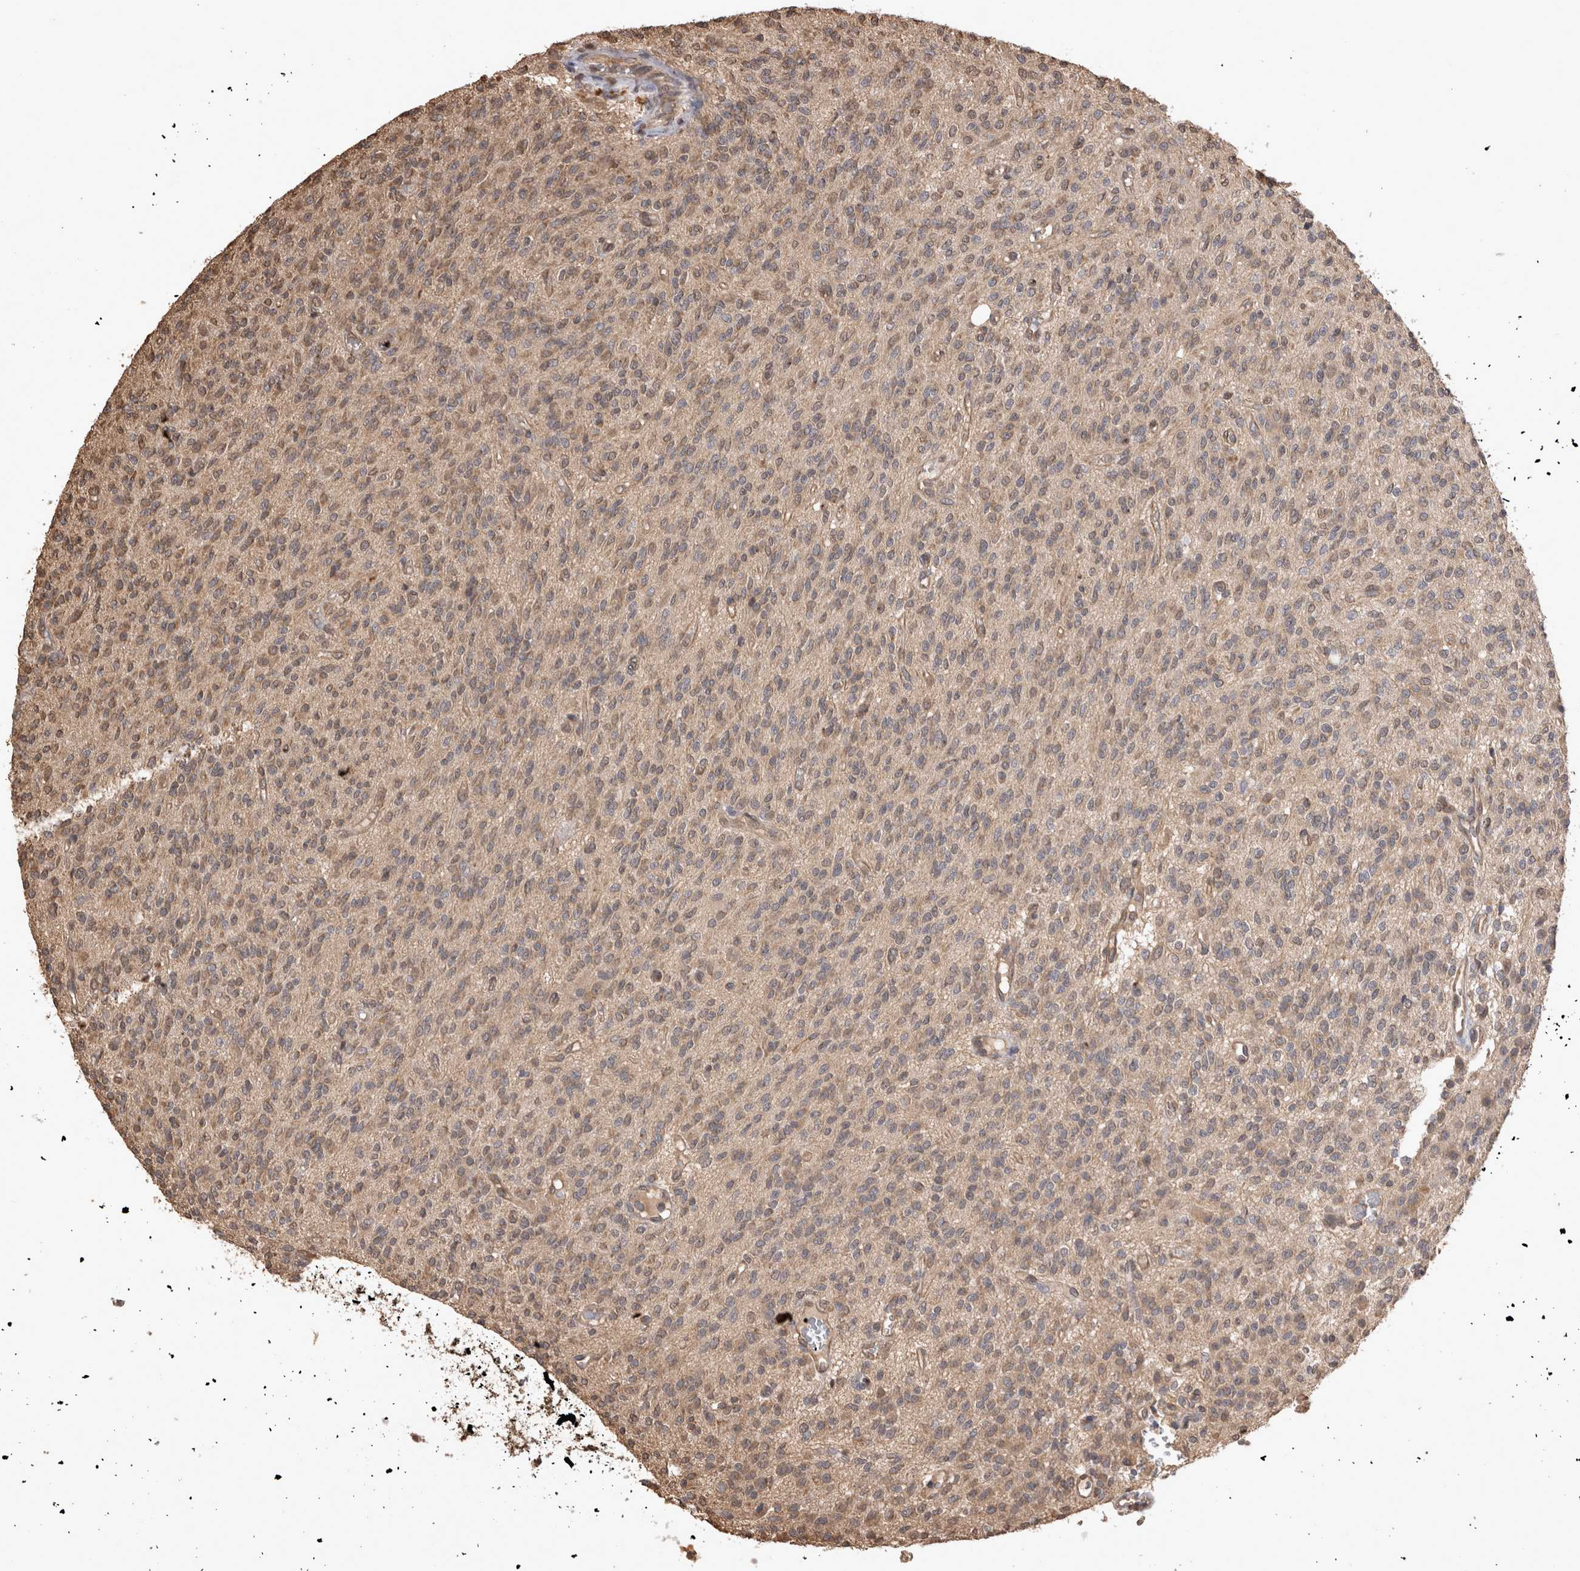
{"staining": {"intensity": "weak", "quantity": ">75%", "location": "cytoplasmic/membranous"}, "tissue": "glioma", "cell_type": "Tumor cells", "image_type": "cancer", "snomed": [{"axis": "morphology", "description": "Glioma, malignant, High grade"}, {"axis": "topography", "description": "Brain"}], "caption": "Protein staining reveals weak cytoplasmic/membranous expression in approximately >75% of tumor cells in malignant high-grade glioma.", "gene": "SOCS5", "patient": {"sex": "male", "age": 34}}